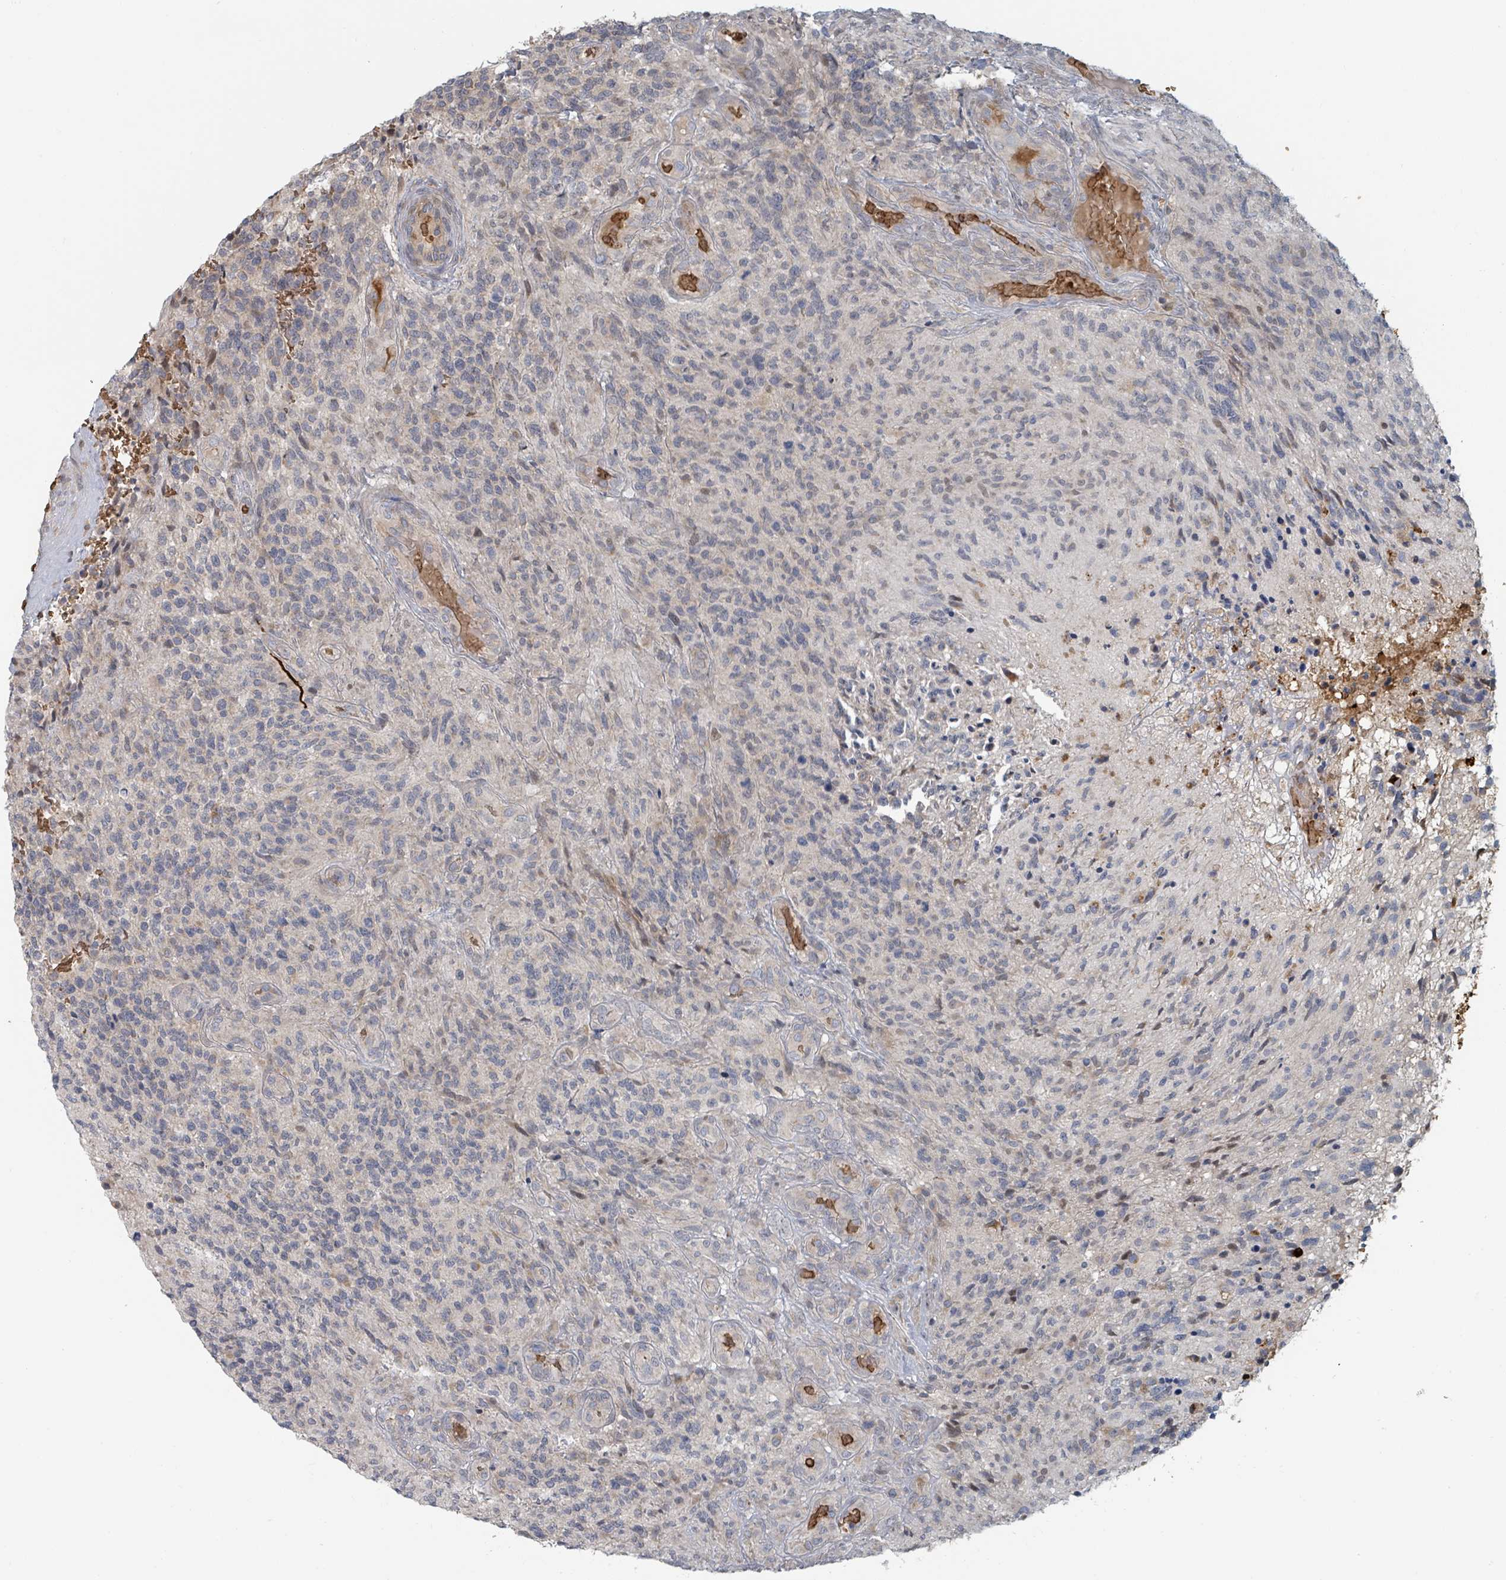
{"staining": {"intensity": "negative", "quantity": "none", "location": "none"}, "tissue": "glioma", "cell_type": "Tumor cells", "image_type": "cancer", "snomed": [{"axis": "morphology", "description": "Glioma, malignant, High grade"}, {"axis": "topography", "description": "Brain"}], "caption": "The IHC micrograph has no significant staining in tumor cells of high-grade glioma (malignant) tissue.", "gene": "TRPC4AP", "patient": {"sex": "male", "age": 36}}